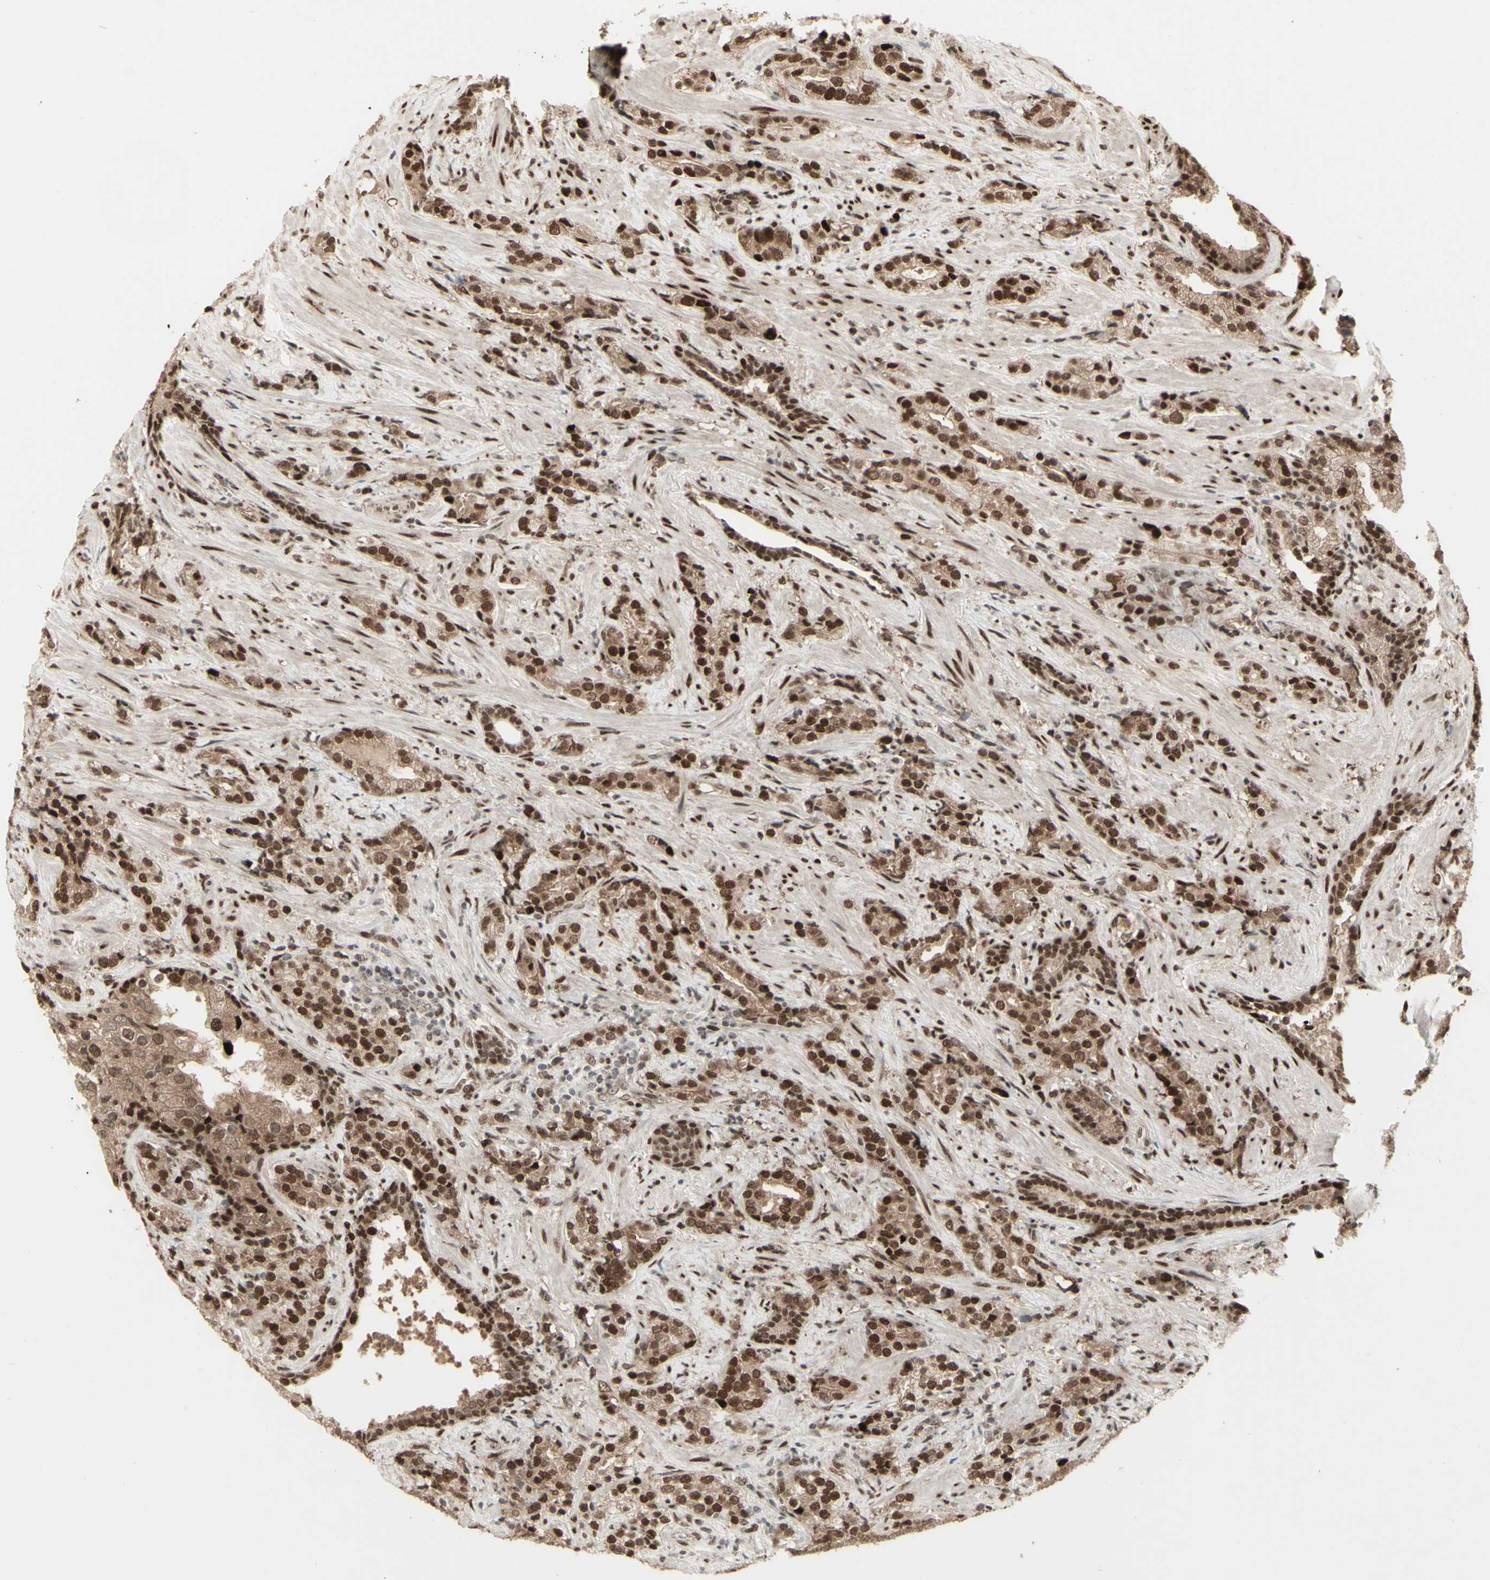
{"staining": {"intensity": "moderate", "quantity": ">75%", "location": "cytoplasmic/membranous,nuclear"}, "tissue": "prostate cancer", "cell_type": "Tumor cells", "image_type": "cancer", "snomed": [{"axis": "morphology", "description": "Adenocarcinoma, High grade"}, {"axis": "topography", "description": "Prostate"}], "caption": "A brown stain highlights moderate cytoplasmic/membranous and nuclear positivity of a protein in human prostate cancer (adenocarcinoma (high-grade)) tumor cells. (Stains: DAB in brown, nuclei in blue, Microscopy: brightfield microscopy at high magnification).", "gene": "CBX1", "patient": {"sex": "male", "age": 71}}